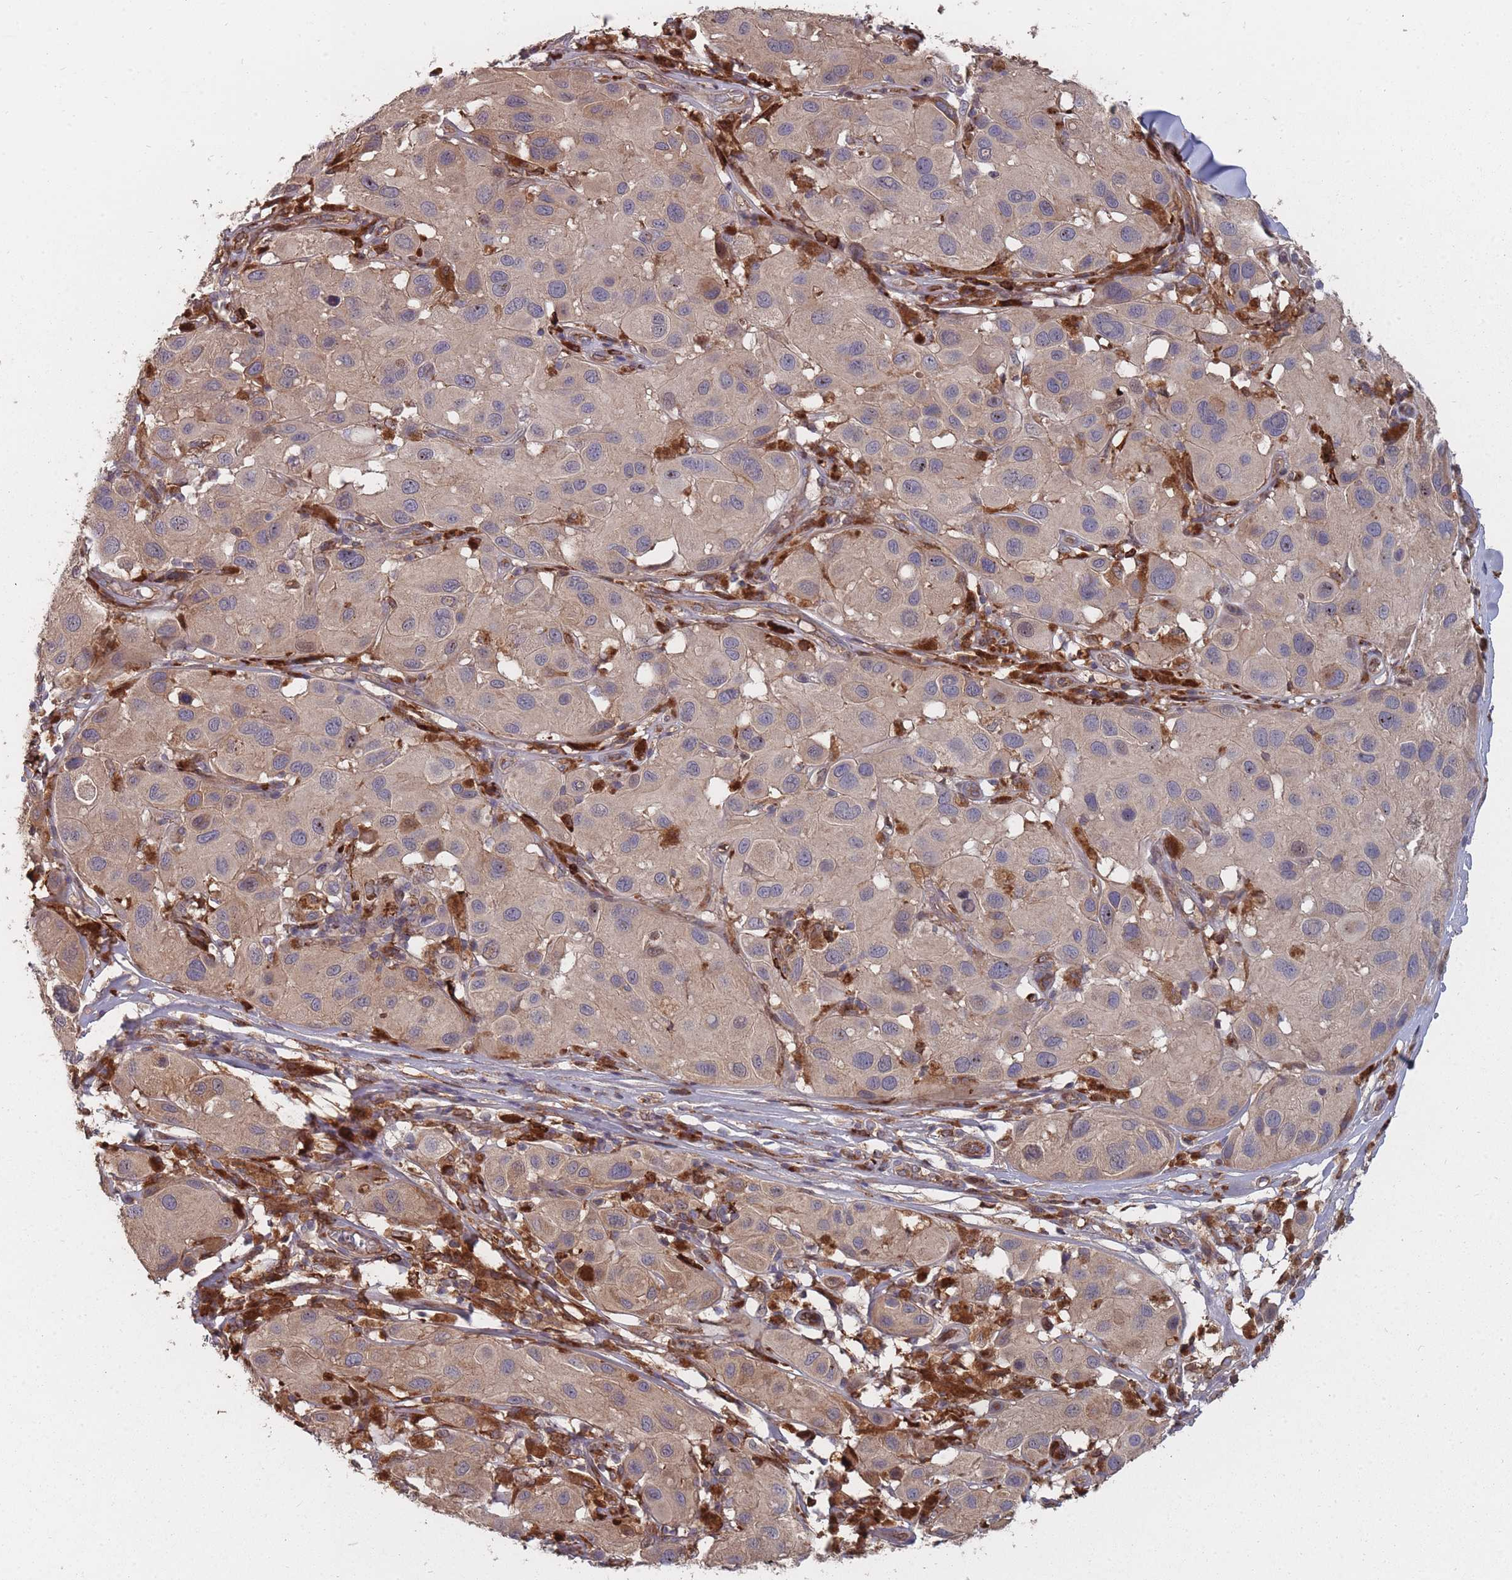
{"staining": {"intensity": "weak", "quantity": "25%-75%", "location": "cytoplasmic/membranous"}, "tissue": "melanoma", "cell_type": "Tumor cells", "image_type": "cancer", "snomed": [{"axis": "morphology", "description": "Malignant melanoma, Metastatic site"}, {"axis": "topography", "description": "Skin"}], "caption": "A low amount of weak cytoplasmic/membranous positivity is appreciated in approximately 25%-75% of tumor cells in malignant melanoma (metastatic site) tissue. (Stains: DAB in brown, nuclei in blue, Microscopy: brightfield microscopy at high magnification).", "gene": "THSD7B", "patient": {"sex": "male", "age": 41}}